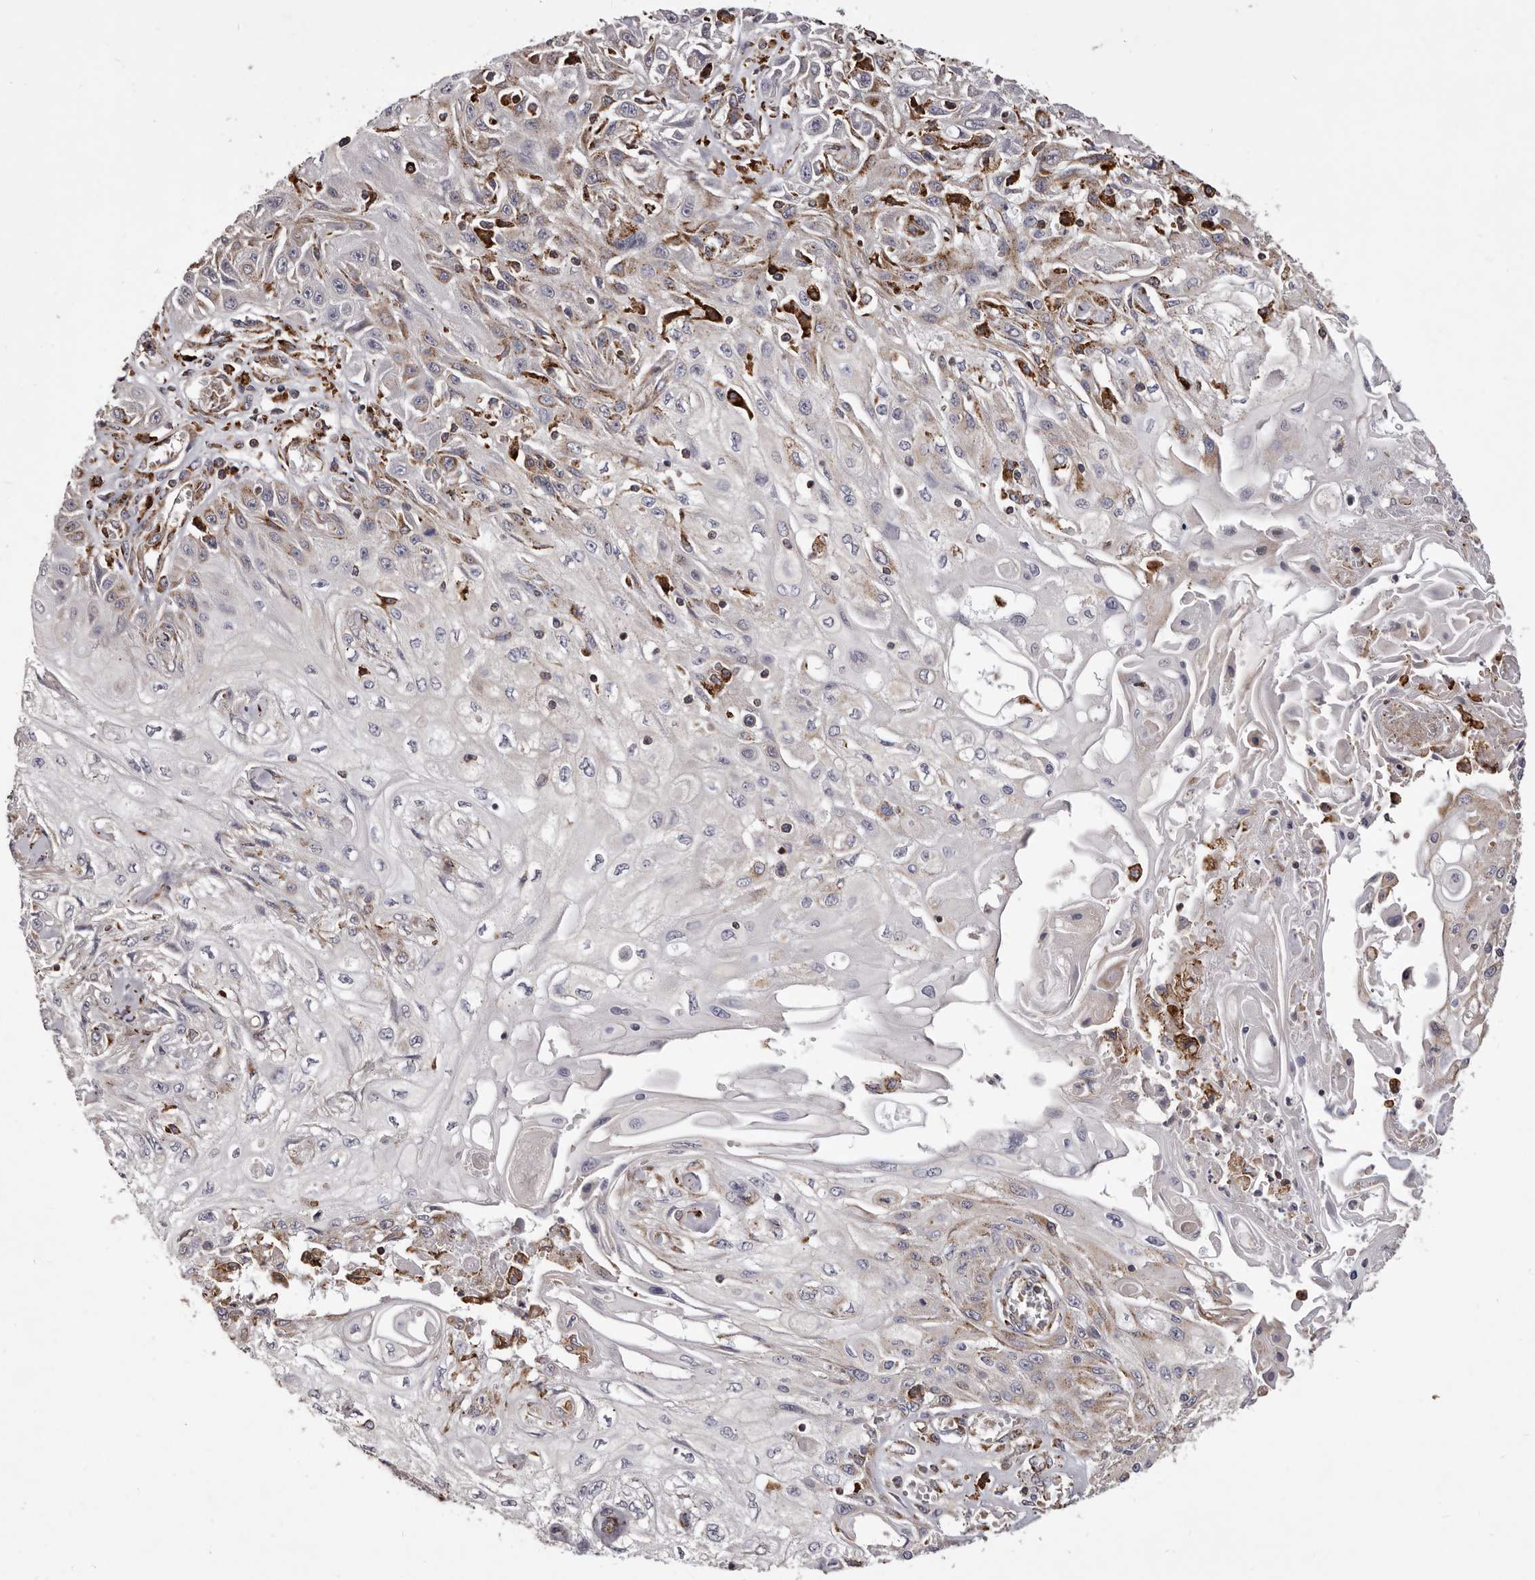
{"staining": {"intensity": "weak", "quantity": "<25%", "location": "cytoplasmic/membranous"}, "tissue": "skin cancer", "cell_type": "Tumor cells", "image_type": "cancer", "snomed": [{"axis": "morphology", "description": "Squamous cell carcinoma, NOS"}, {"axis": "morphology", "description": "Squamous cell carcinoma, metastatic, NOS"}, {"axis": "topography", "description": "Skin"}, {"axis": "topography", "description": "Lymph node"}], "caption": "There is no significant staining in tumor cells of skin cancer. (IHC, brightfield microscopy, high magnification).", "gene": "ALPK1", "patient": {"sex": "male", "age": 75}}